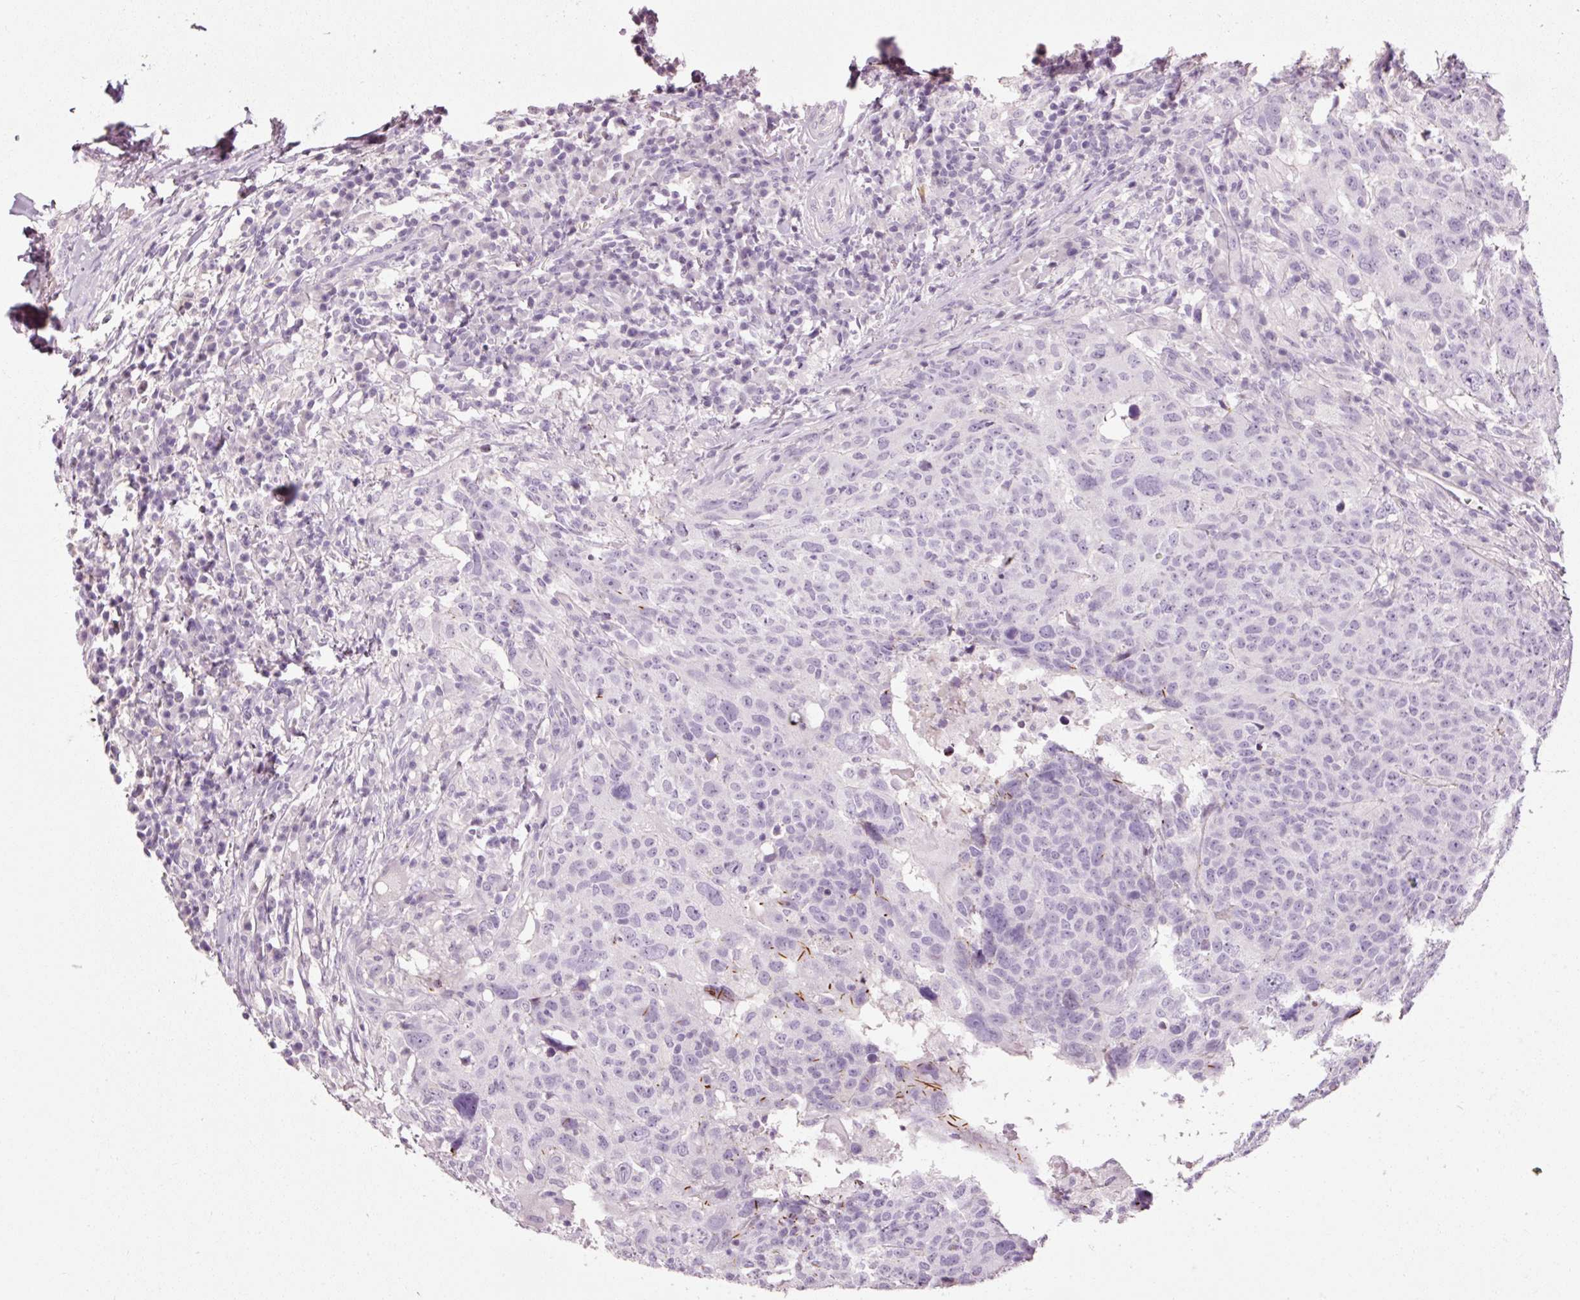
{"staining": {"intensity": "negative", "quantity": "none", "location": "none"}, "tissue": "head and neck cancer", "cell_type": "Tumor cells", "image_type": "cancer", "snomed": [{"axis": "morphology", "description": "Normal tissue, NOS"}, {"axis": "morphology", "description": "Squamous cell carcinoma, NOS"}, {"axis": "topography", "description": "Skeletal muscle"}, {"axis": "topography", "description": "Vascular tissue"}, {"axis": "topography", "description": "Peripheral nerve tissue"}, {"axis": "topography", "description": "Head-Neck"}], "caption": "Protein analysis of head and neck squamous cell carcinoma shows no significant positivity in tumor cells.", "gene": "MUC5AC", "patient": {"sex": "male", "age": 66}}